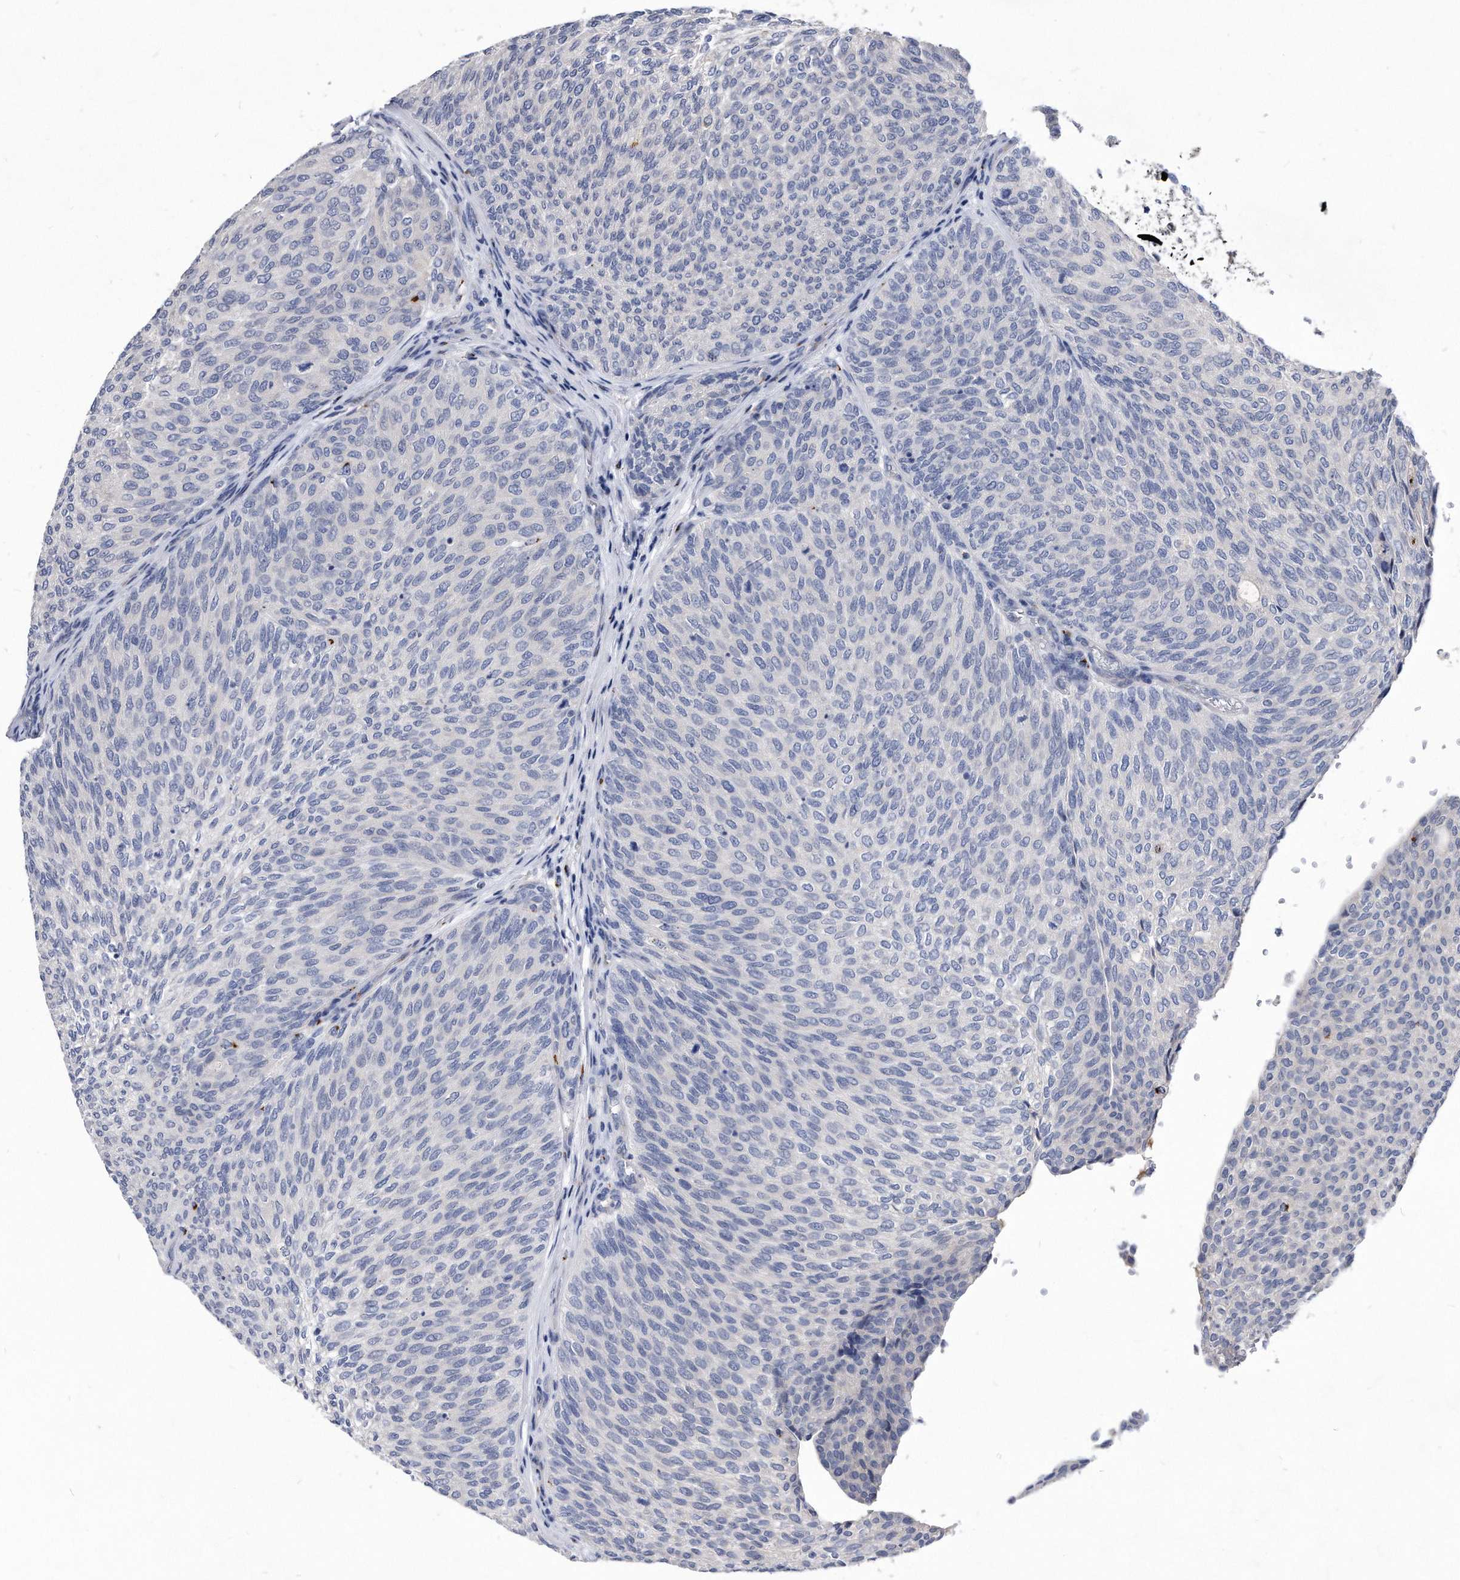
{"staining": {"intensity": "negative", "quantity": "none", "location": "none"}, "tissue": "urothelial cancer", "cell_type": "Tumor cells", "image_type": "cancer", "snomed": [{"axis": "morphology", "description": "Urothelial carcinoma, Low grade"}, {"axis": "topography", "description": "Urinary bladder"}], "caption": "A high-resolution photomicrograph shows IHC staining of urothelial carcinoma (low-grade), which exhibits no significant expression in tumor cells.", "gene": "MGAT4A", "patient": {"sex": "female", "age": 79}}